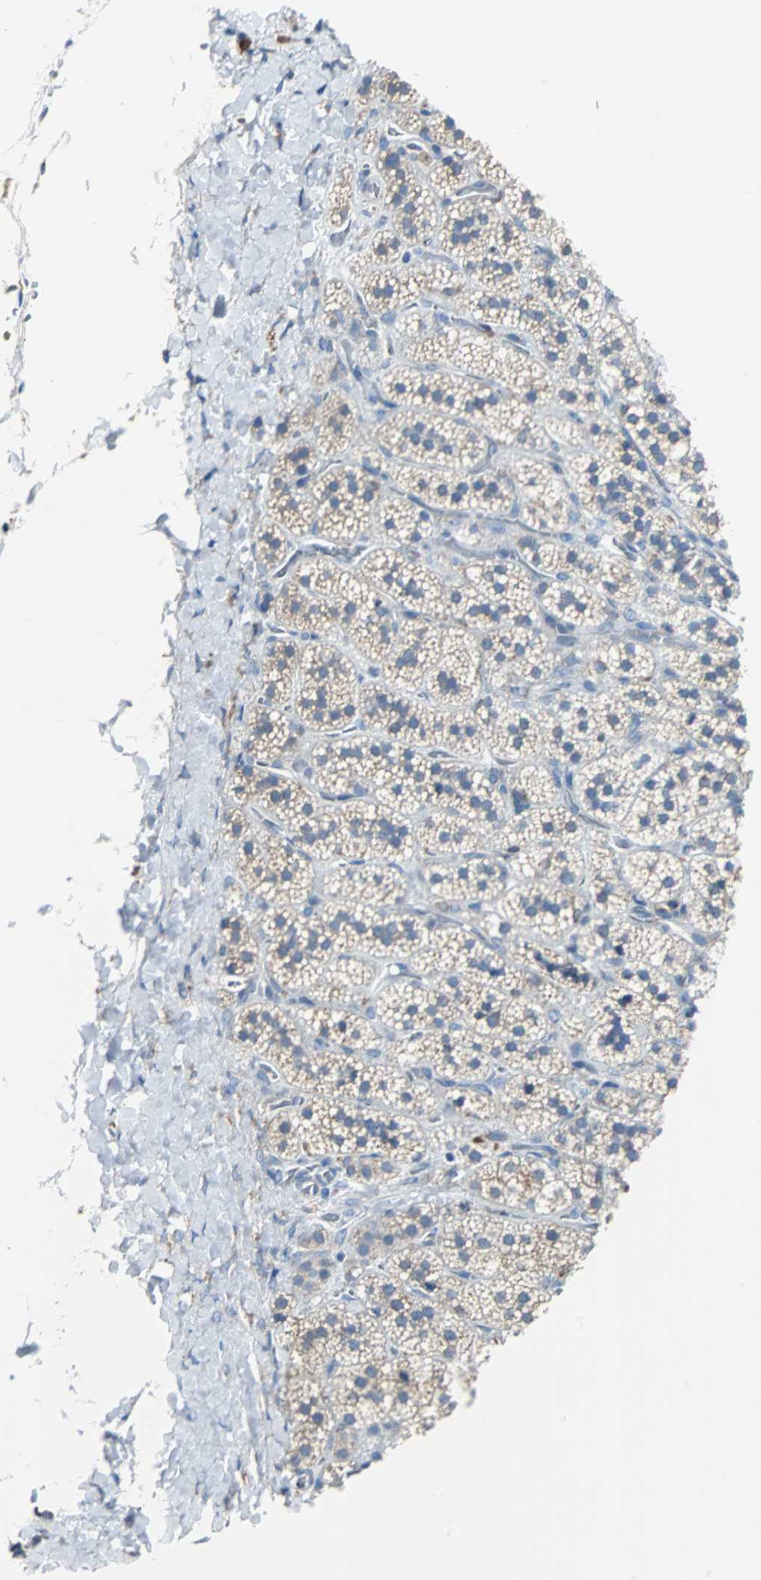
{"staining": {"intensity": "weak", "quantity": "<25%", "location": "cytoplasmic/membranous"}, "tissue": "adrenal gland", "cell_type": "Glandular cells", "image_type": "normal", "snomed": [{"axis": "morphology", "description": "Normal tissue, NOS"}, {"axis": "topography", "description": "Adrenal gland"}], "caption": "This is a histopathology image of immunohistochemistry staining of benign adrenal gland, which shows no staining in glandular cells. (DAB (3,3'-diaminobenzidine) immunohistochemistry visualized using brightfield microscopy, high magnification).", "gene": "PDIA4", "patient": {"sex": "female", "age": 44}}